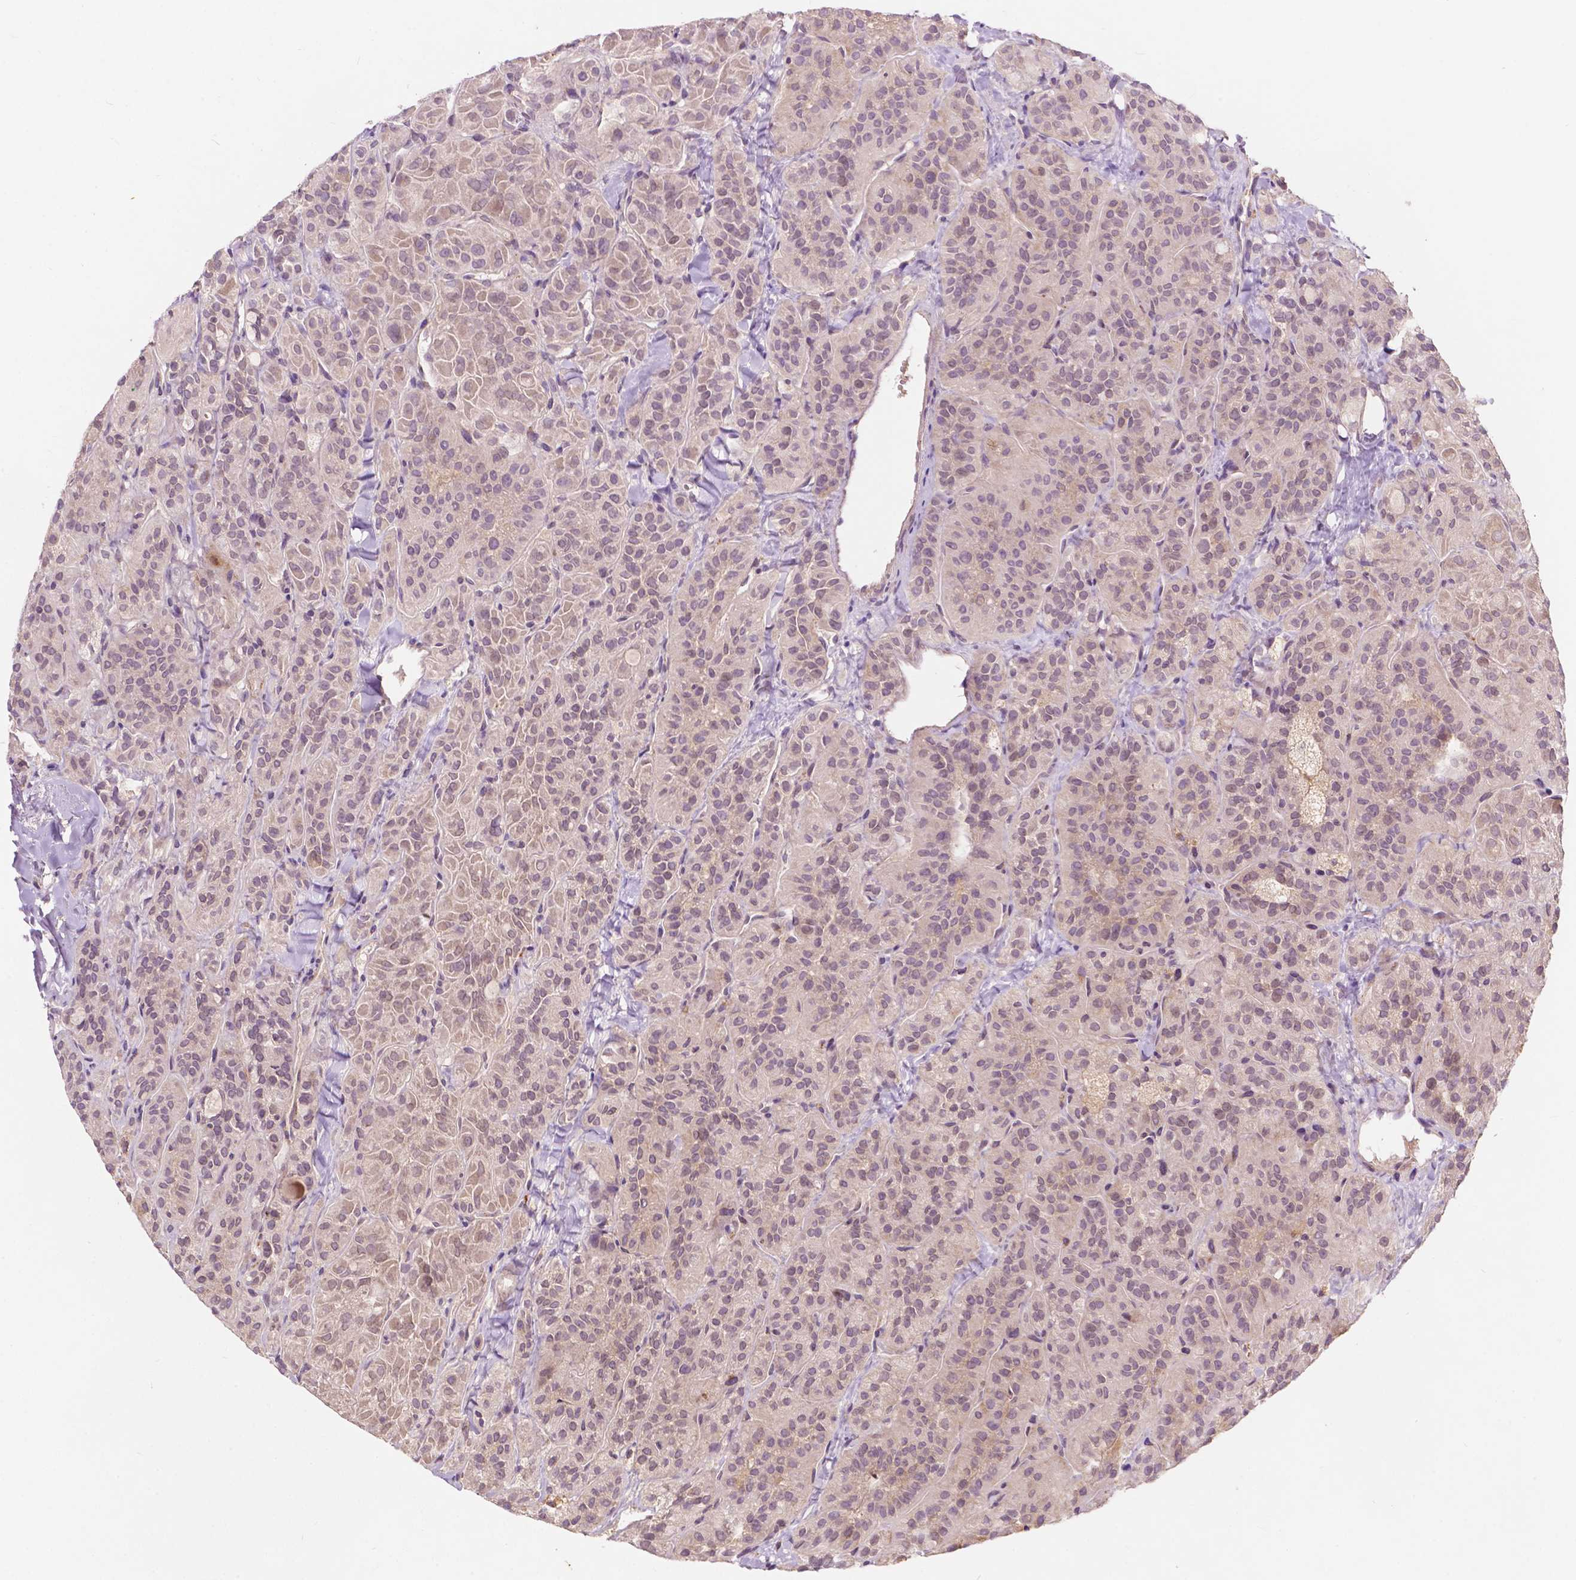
{"staining": {"intensity": "weak", "quantity": ">75%", "location": "cytoplasmic/membranous,nuclear"}, "tissue": "thyroid cancer", "cell_type": "Tumor cells", "image_type": "cancer", "snomed": [{"axis": "morphology", "description": "Papillary adenocarcinoma, NOS"}, {"axis": "topography", "description": "Thyroid gland"}], "caption": "Protein staining shows weak cytoplasmic/membranous and nuclear positivity in approximately >75% of tumor cells in thyroid cancer (papillary adenocarcinoma). (DAB = brown stain, brightfield microscopy at high magnification).", "gene": "GPR37", "patient": {"sex": "female", "age": 45}}